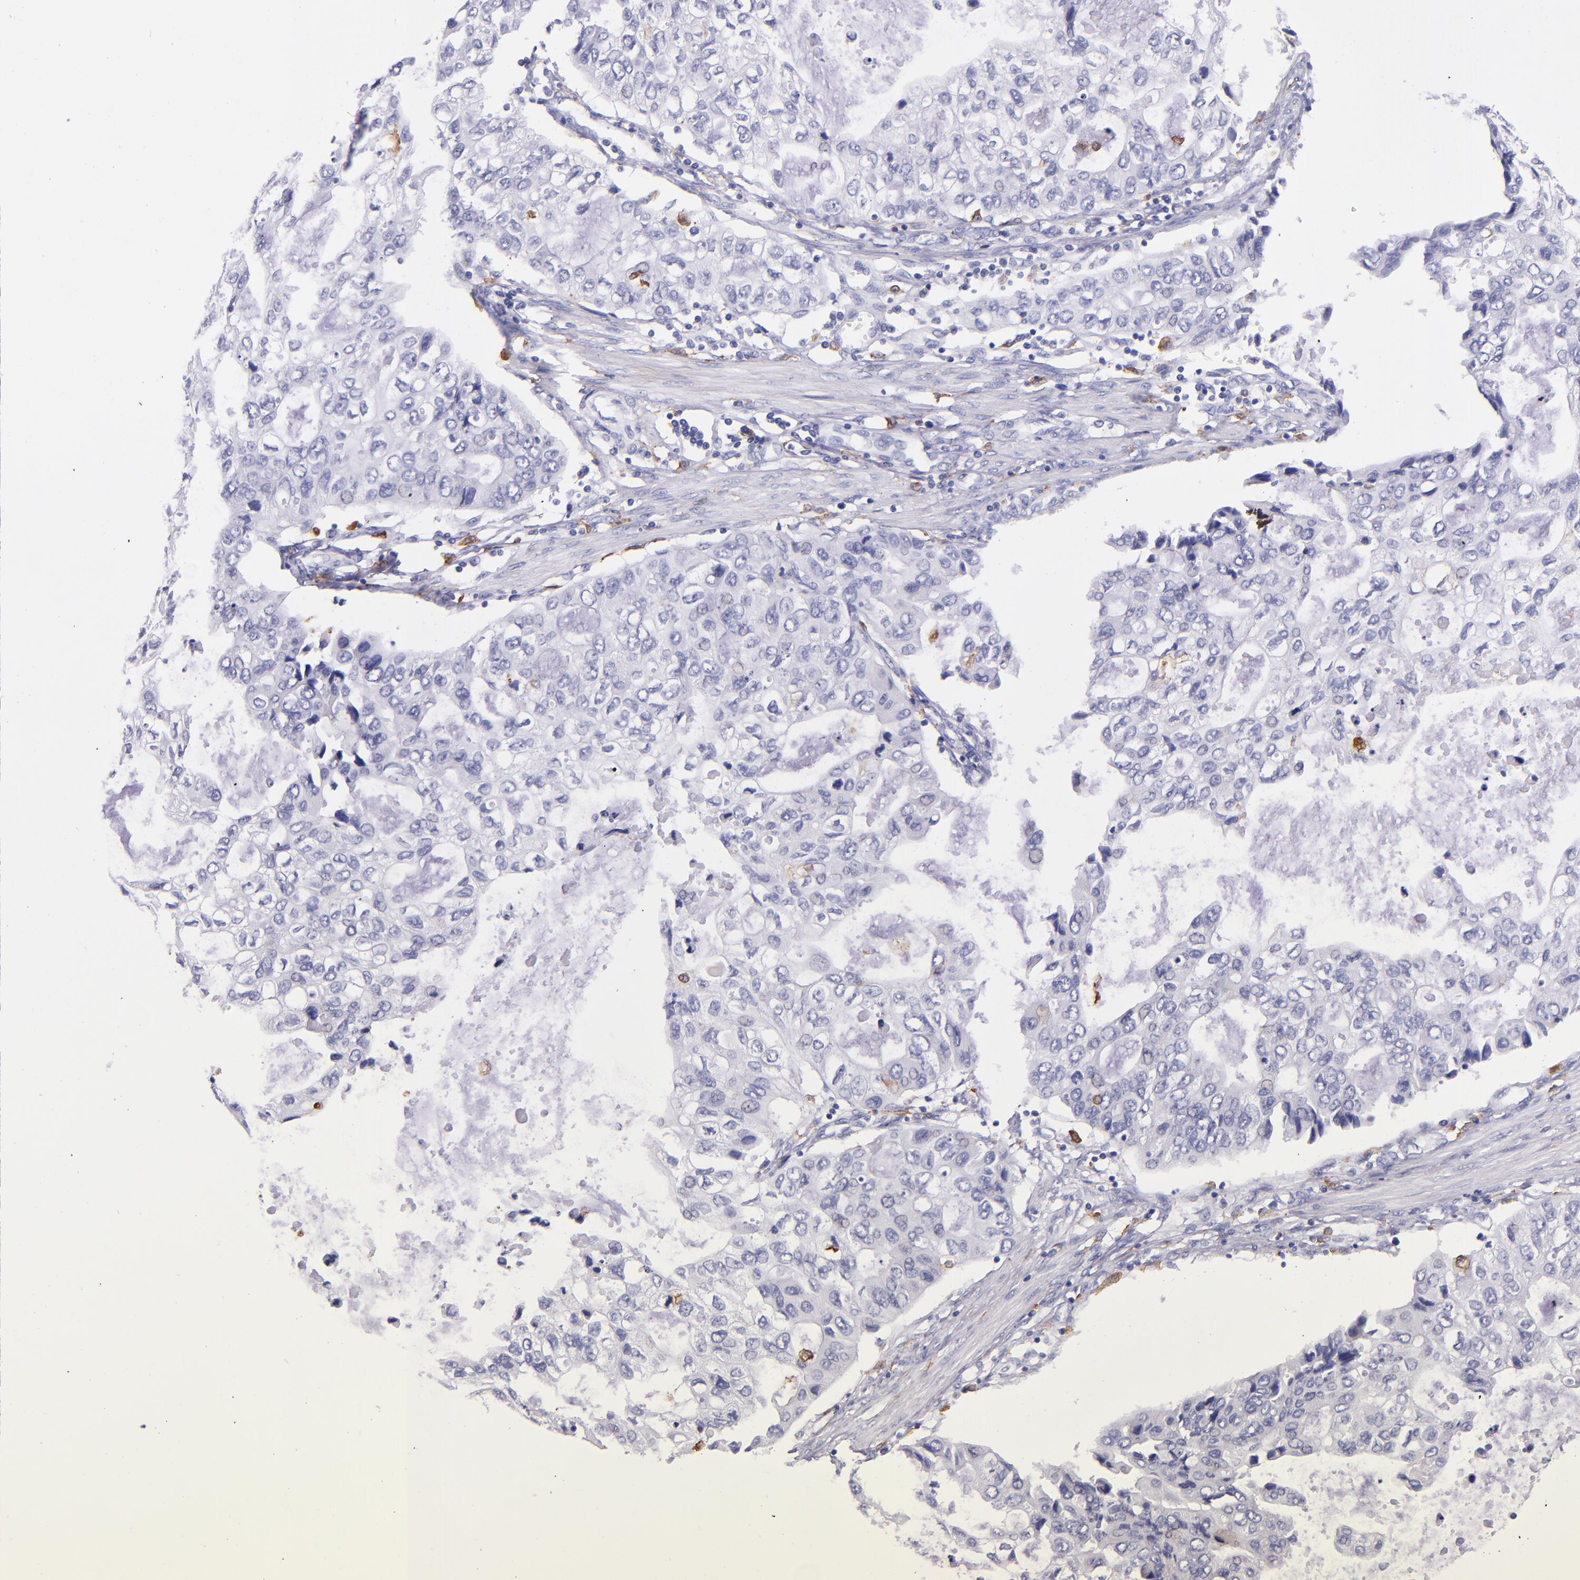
{"staining": {"intensity": "negative", "quantity": "none", "location": "none"}, "tissue": "stomach cancer", "cell_type": "Tumor cells", "image_type": "cancer", "snomed": [{"axis": "morphology", "description": "Adenocarcinoma, NOS"}, {"axis": "topography", "description": "Stomach, upper"}], "caption": "Immunohistochemical staining of adenocarcinoma (stomach) reveals no significant positivity in tumor cells.", "gene": "CD163", "patient": {"sex": "female", "age": 52}}